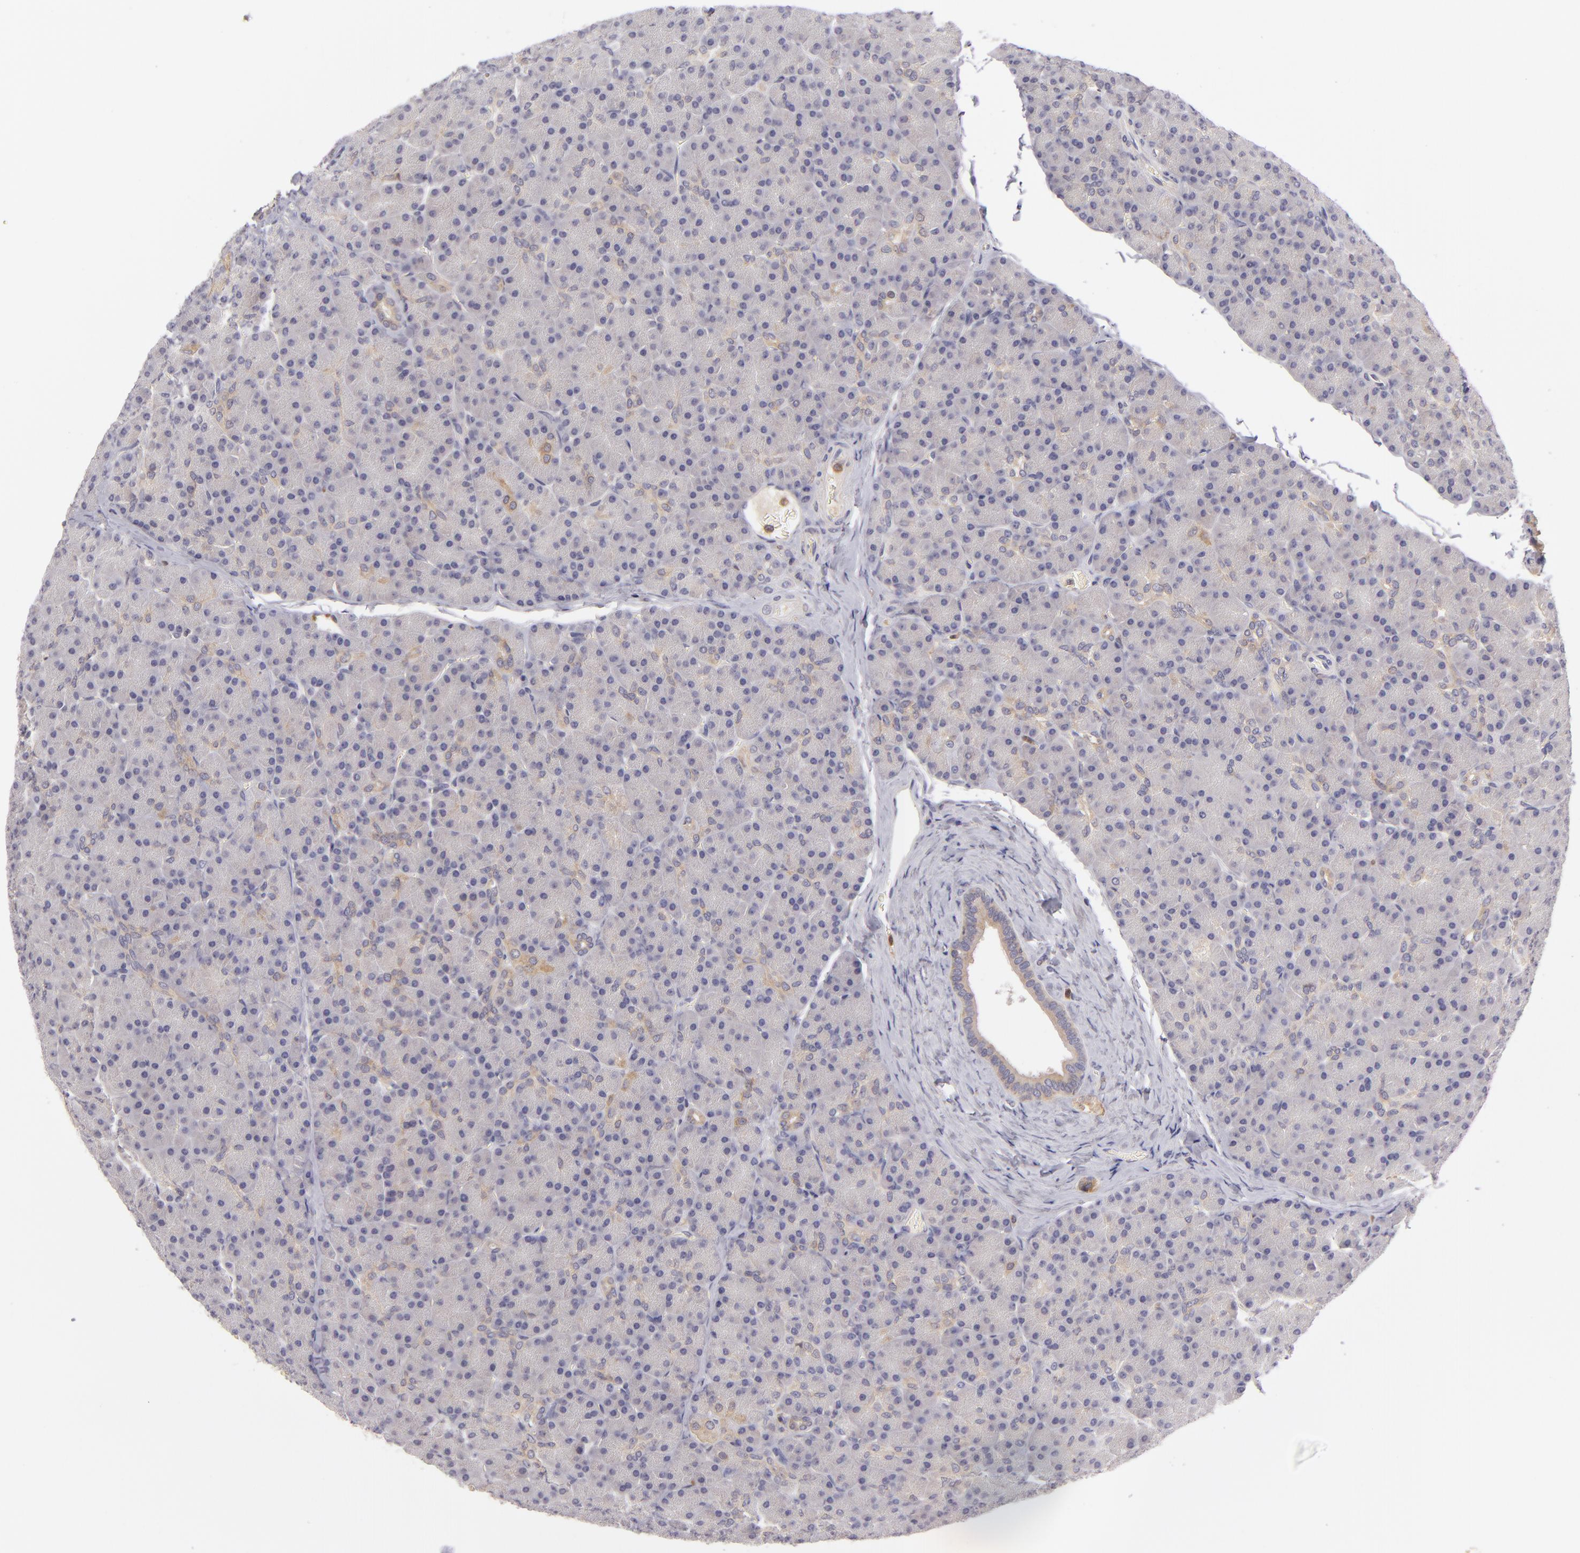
{"staining": {"intensity": "moderate", "quantity": "<25%", "location": "cytoplasmic/membranous"}, "tissue": "pancreas", "cell_type": "Exocrine glandular cells", "image_type": "normal", "snomed": [{"axis": "morphology", "description": "Normal tissue, NOS"}, {"axis": "topography", "description": "Pancreas"}], "caption": "Immunohistochemistry (IHC) (DAB) staining of normal human pancreas shows moderate cytoplasmic/membranous protein expression in approximately <25% of exocrine glandular cells. The protein of interest is shown in brown color, while the nuclei are stained blue.", "gene": "MMP10", "patient": {"sex": "female", "age": 43}}